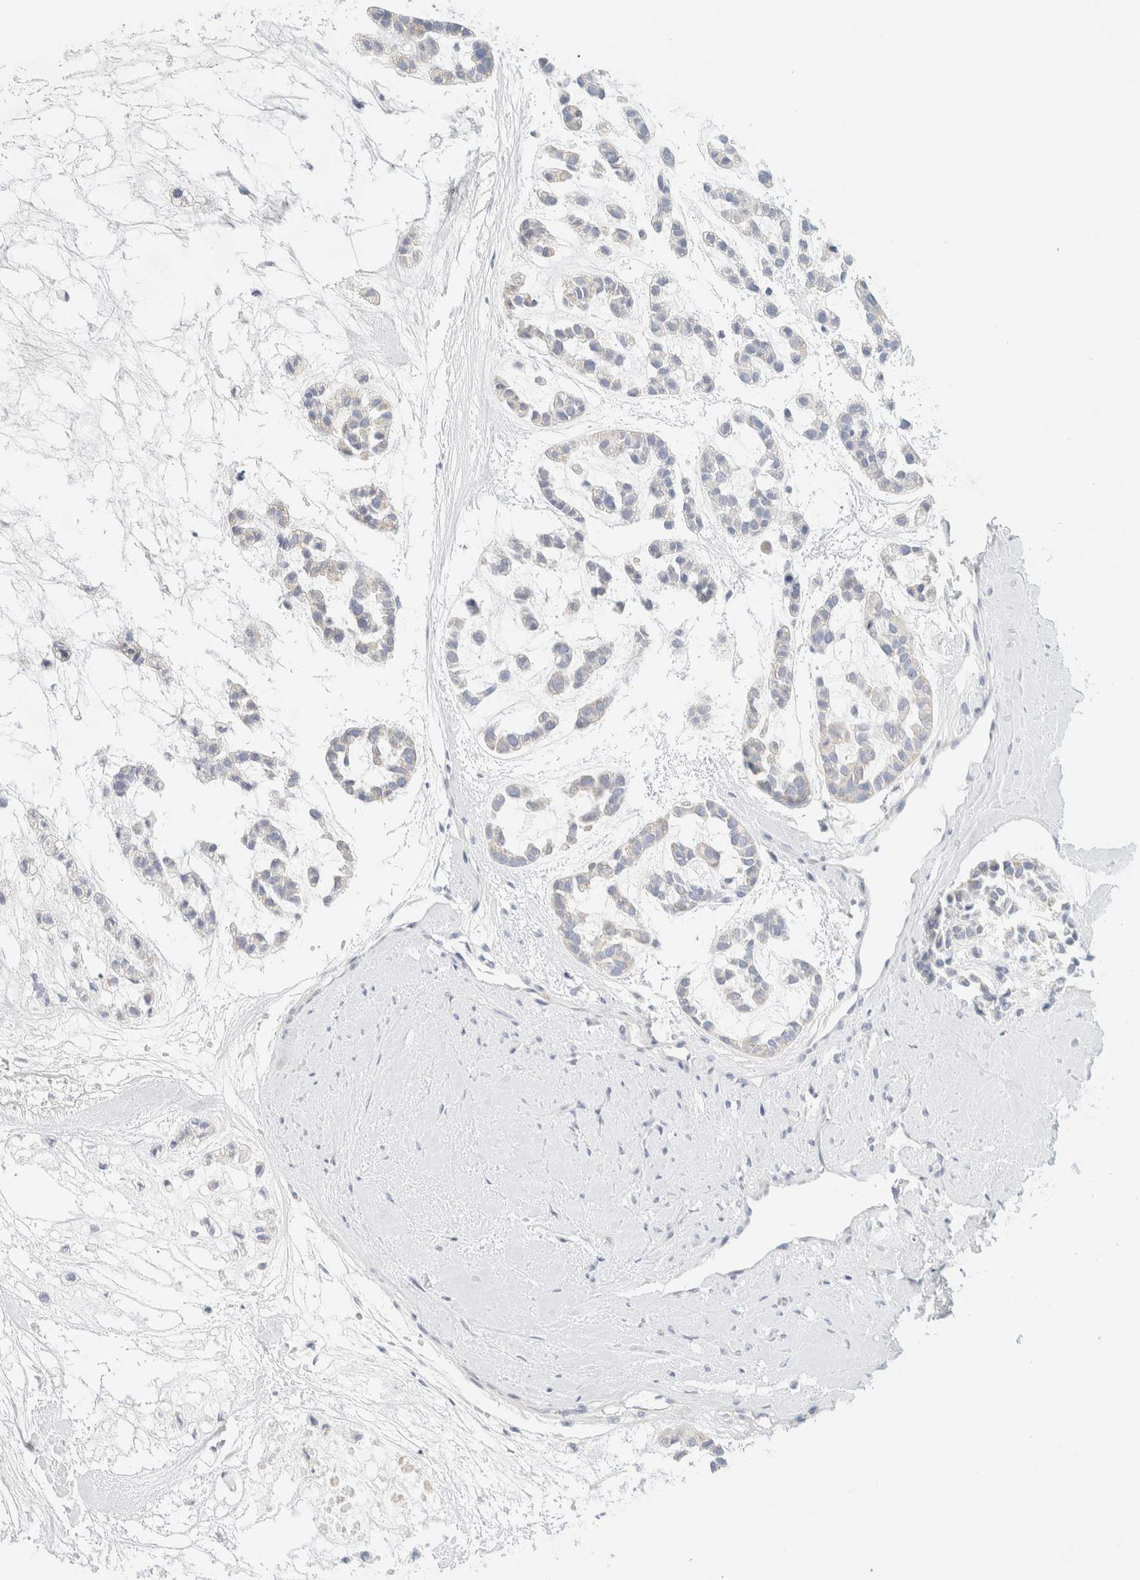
{"staining": {"intensity": "negative", "quantity": "none", "location": "none"}, "tissue": "head and neck cancer", "cell_type": "Tumor cells", "image_type": "cancer", "snomed": [{"axis": "morphology", "description": "Adenocarcinoma, NOS"}, {"axis": "morphology", "description": "Adenoma, NOS"}, {"axis": "topography", "description": "Head-Neck"}], "caption": "A histopathology image of head and neck adenoma stained for a protein reveals no brown staining in tumor cells.", "gene": "HEXD", "patient": {"sex": "female", "age": 55}}